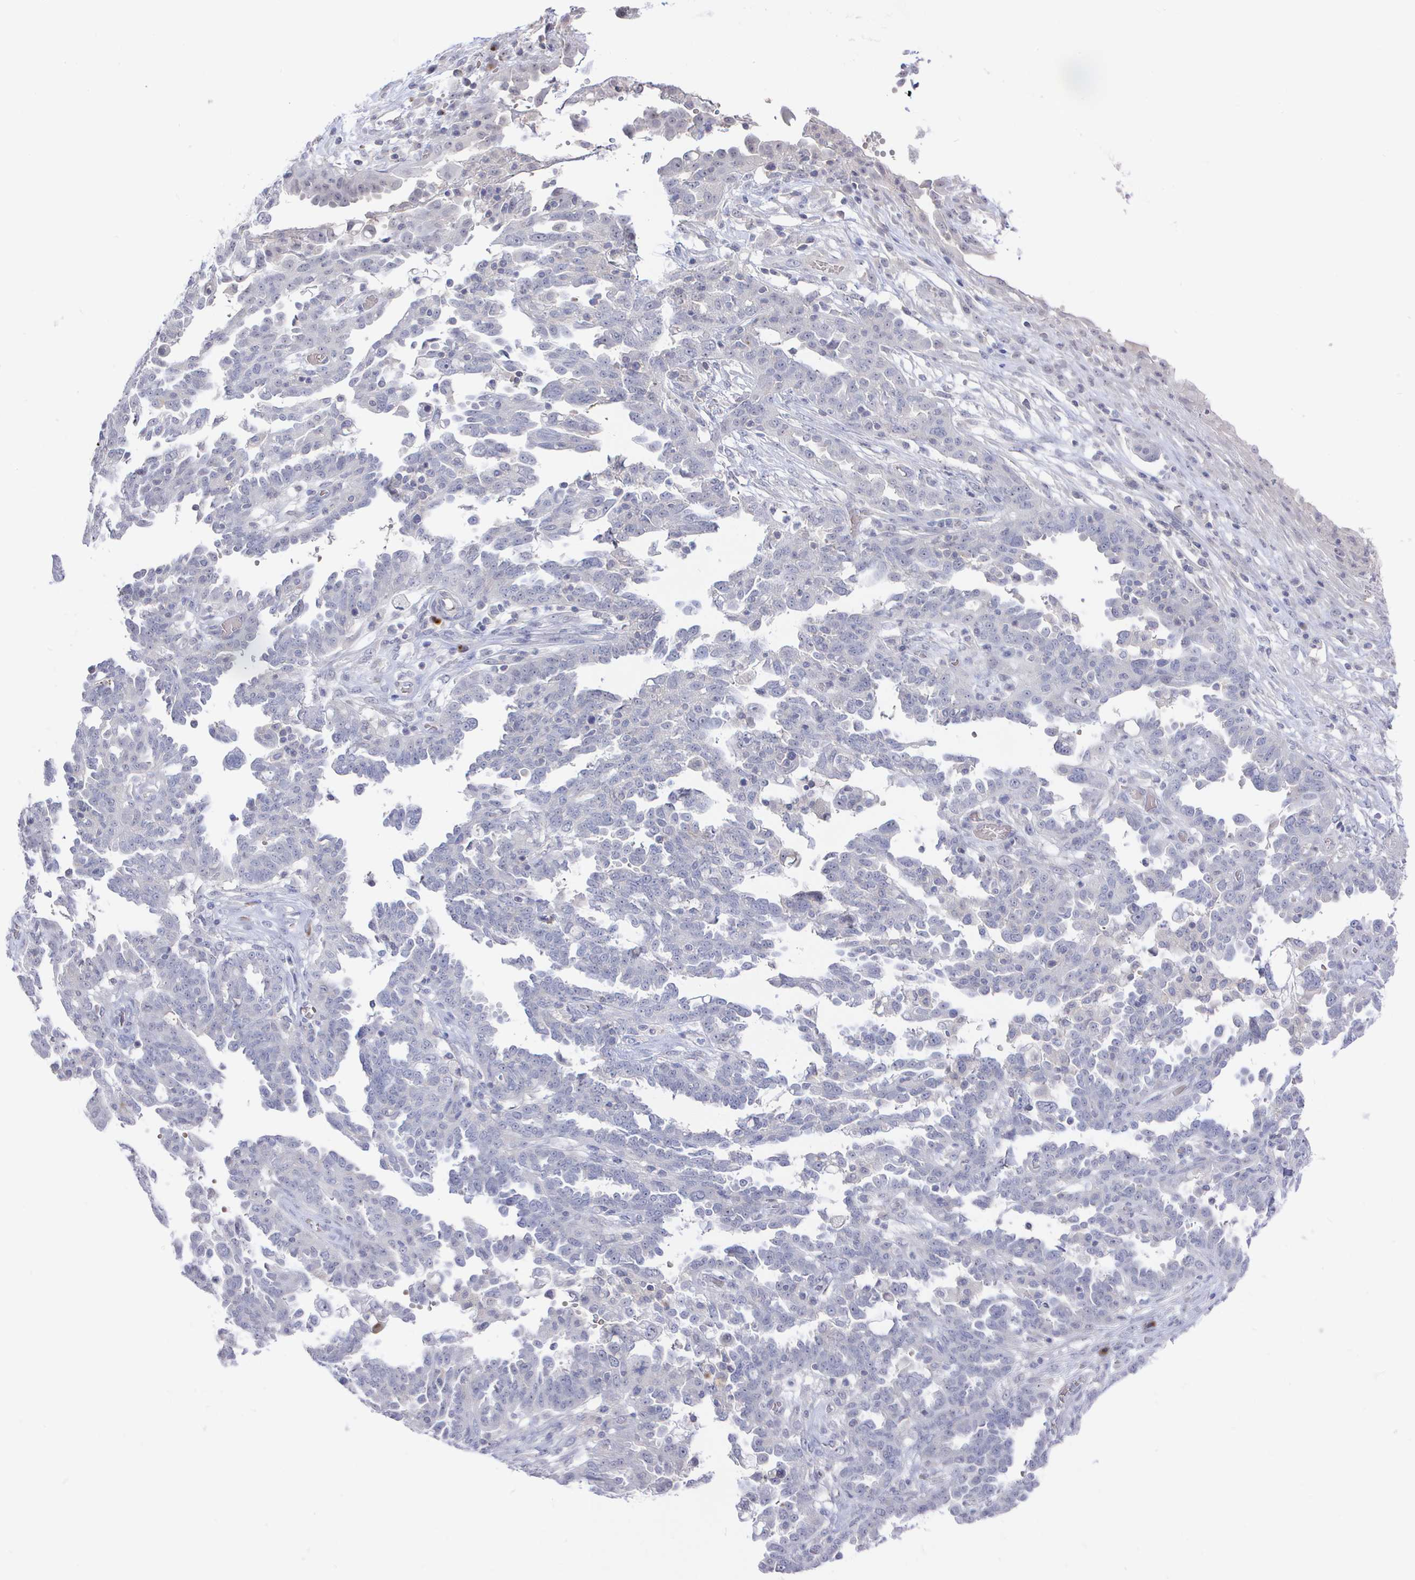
{"staining": {"intensity": "negative", "quantity": "none", "location": "none"}, "tissue": "ovarian cancer", "cell_type": "Tumor cells", "image_type": "cancer", "snomed": [{"axis": "morphology", "description": "Cystadenocarcinoma, serous, NOS"}, {"axis": "topography", "description": "Ovary"}], "caption": "Micrograph shows no protein positivity in tumor cells of ovarian cancer (serous cystadenocarcinoma) tissue.", "gene": "LRRC23", "patient": {"sex": "female", "age": 67}}